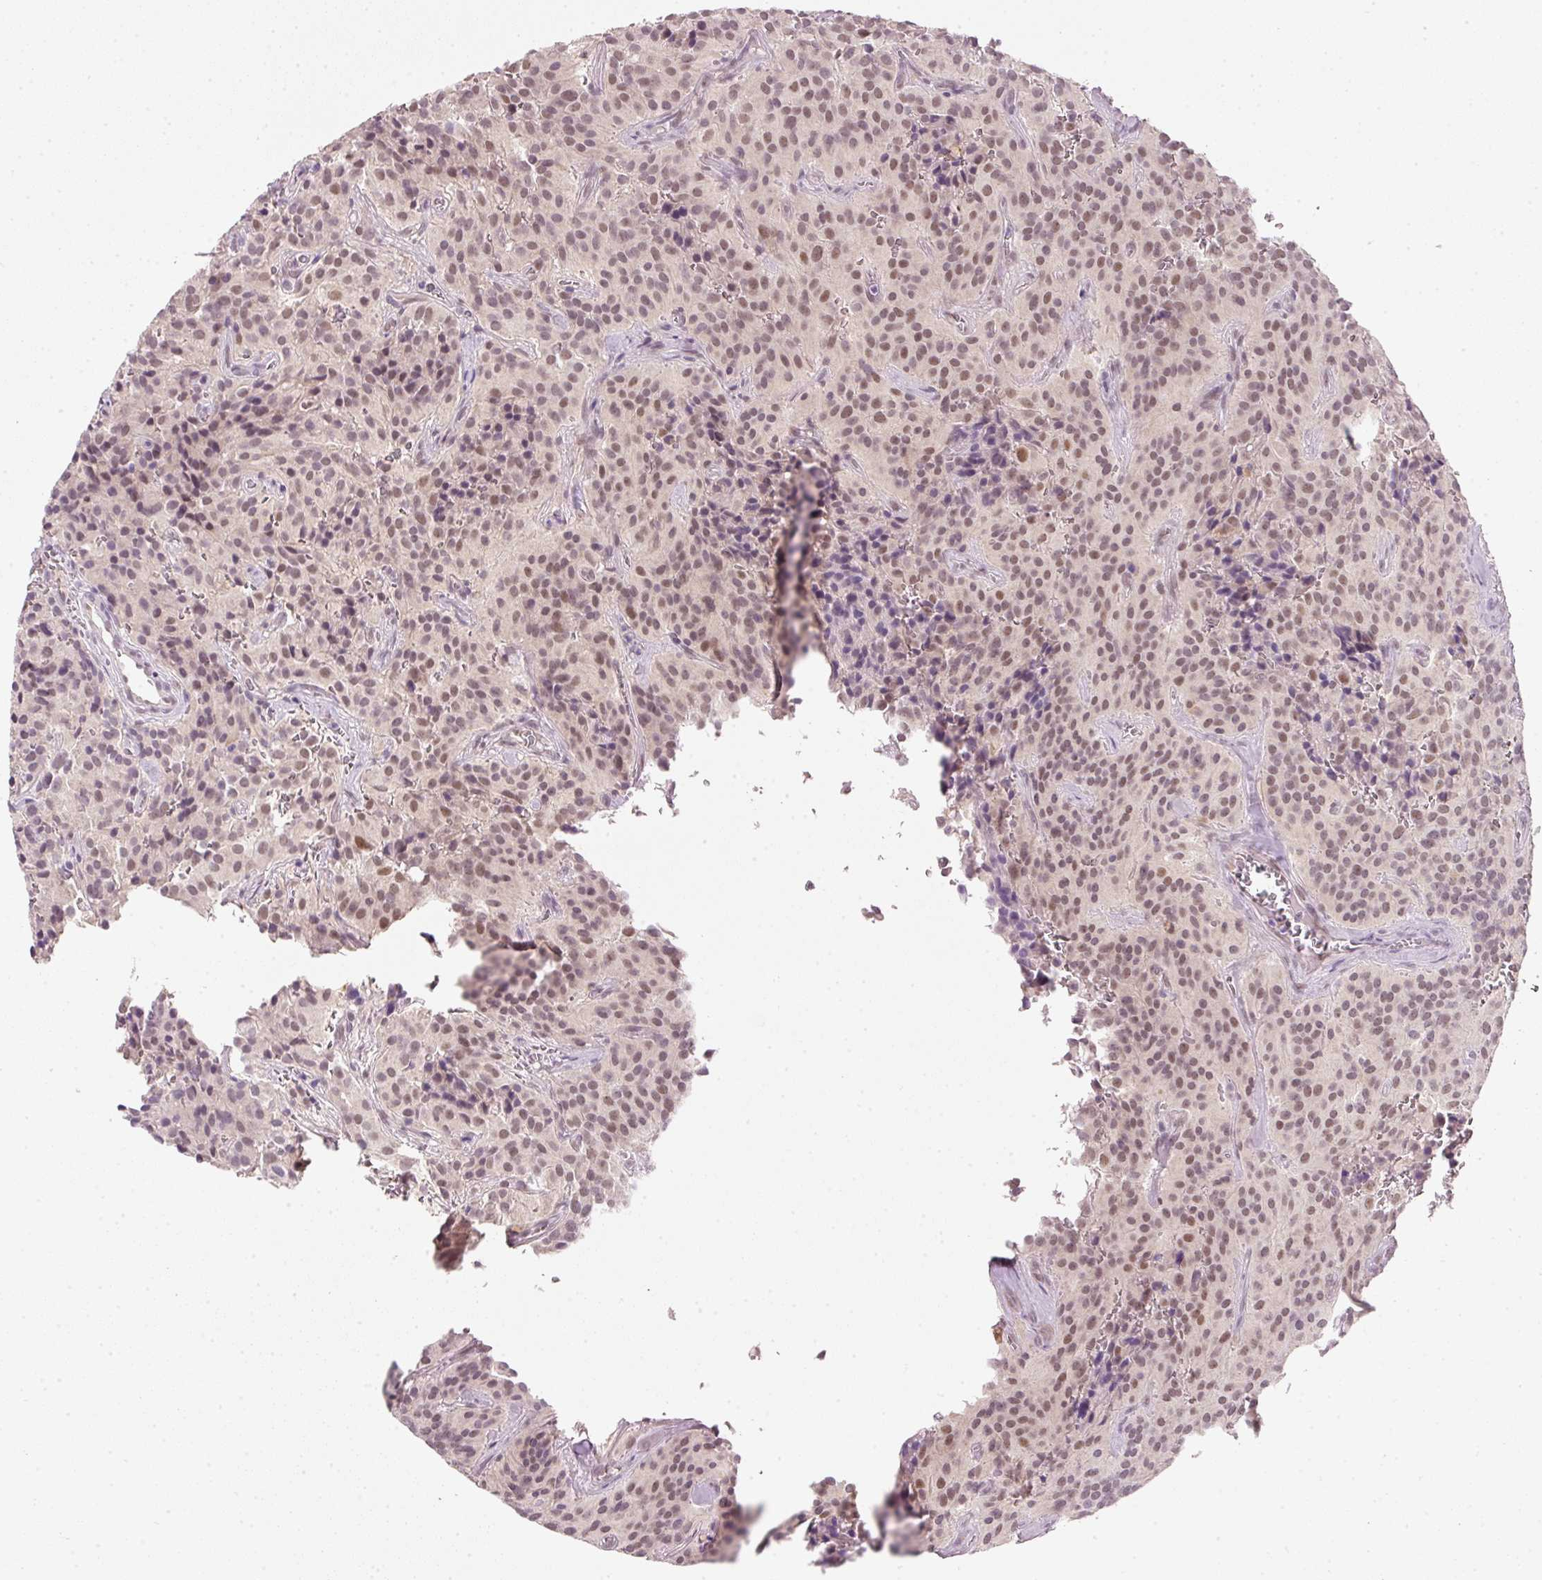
{"staining": {"intensity": "moderate", "quantity": ">75%", "location": "nuclear"}, "tissue": "glioma", "cell_type": "Tumor cells", "image_type": "cancer", "snomed": [{"axis": "morphology", "description": "Glioma, malignant, Low grade"}, {"axis": "topography", "description": "Brain"}], "caption": "There is medium levels of moderate nuclear staining in tumor cells of low-grade glioma (malignant), as demonstrated by immunohistochemical staining (brown color).", "gene": "FSTL3", "patient": {"sex": "male", "age": 42}}